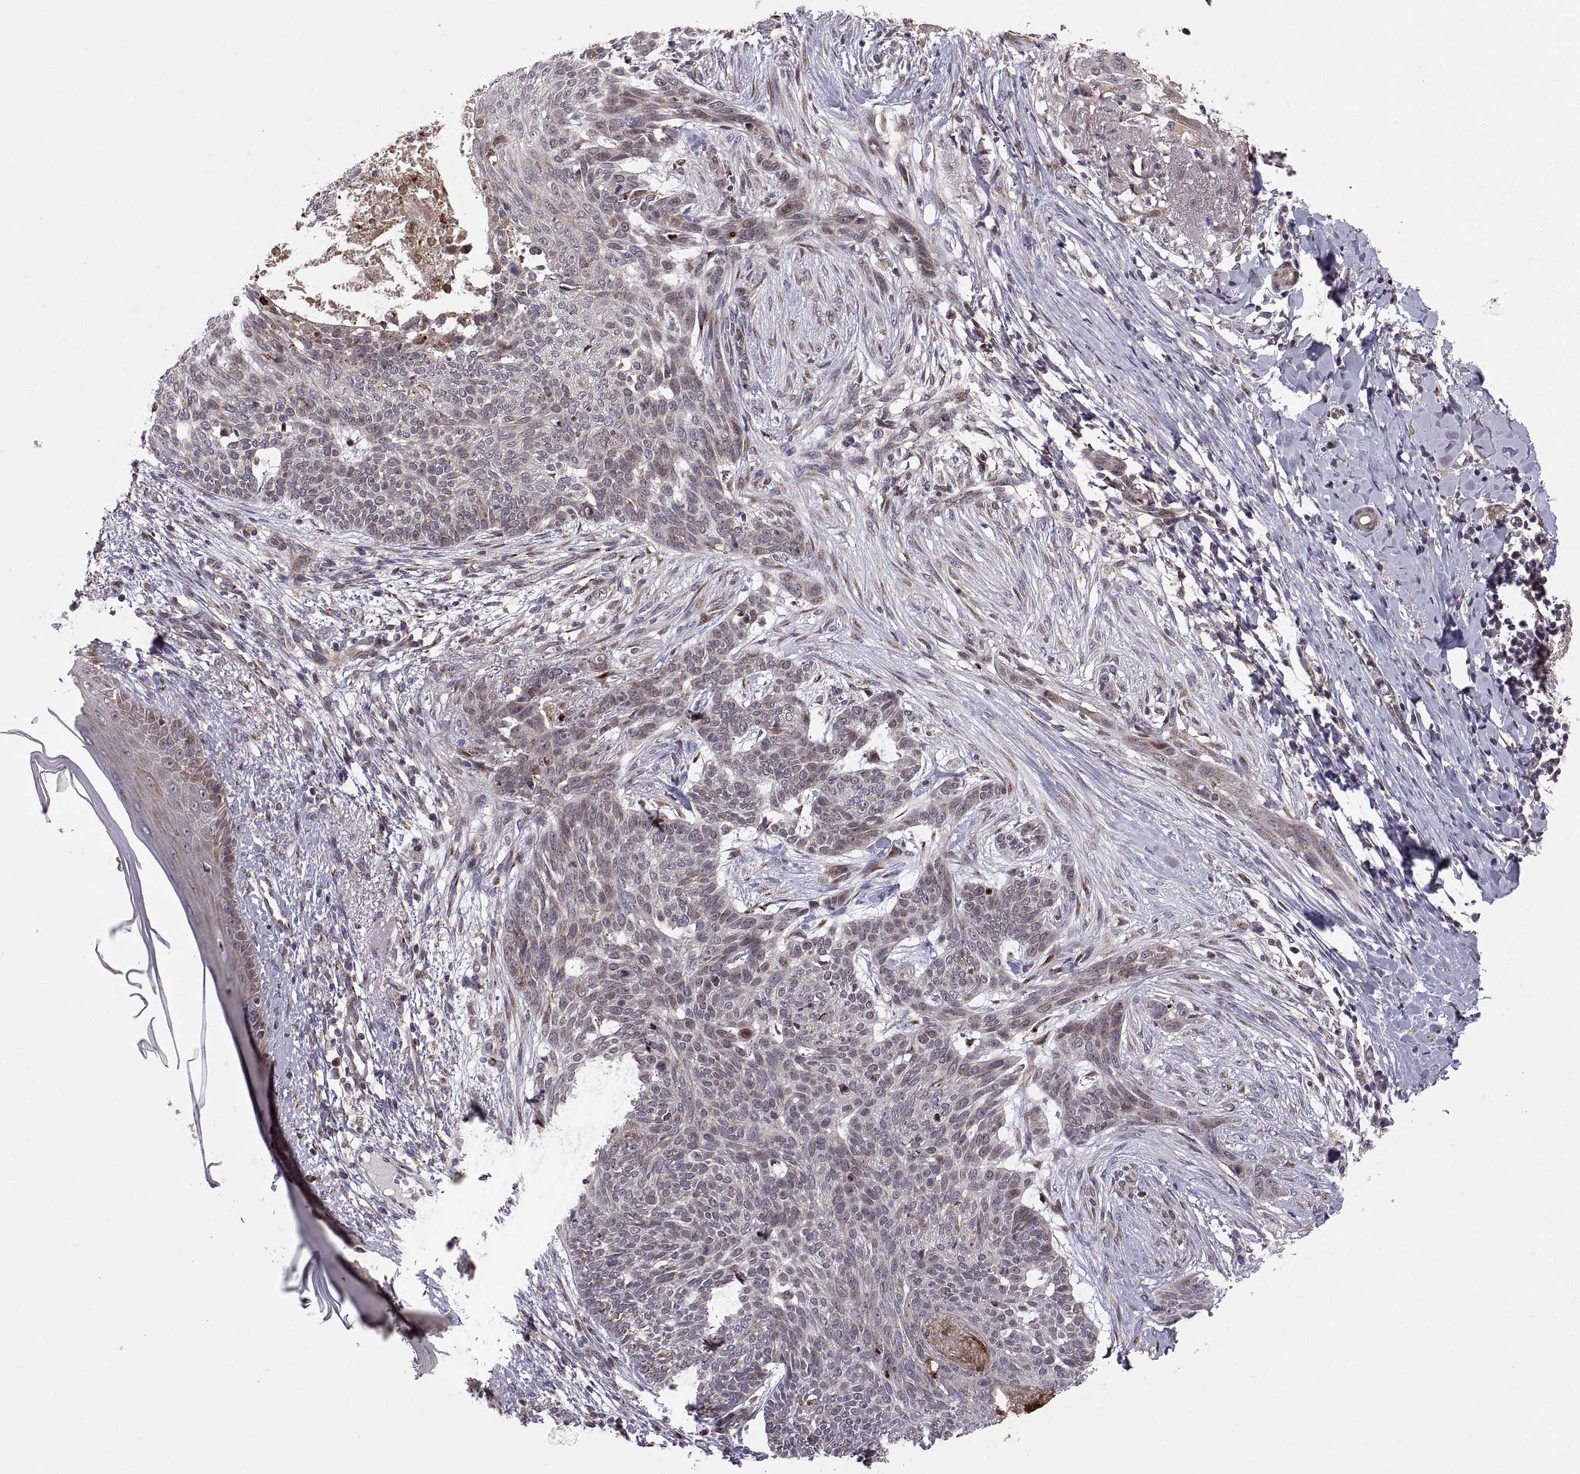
{"staining": {"intensity": "negative", "quantity": "none", "location": "none"}, "tissue": "skin cancer", "cell_type": "Tumor cells", "image_type": "cancer", "snomed": [{"axis": "morphology", "description": "Normal tissue, NOS"}, {"axis": "morphology", "description": "Basal cell carcinoma"}, {"axis": "topography", "description": "Skin"}], "caption": "Immunohistochemistry image of human skin basal cell carcinoma stained for a protein (brown), which displays no expression in tumor cells.", "gene": "TESC", "patient": {"sex": "male", "age": 84}}